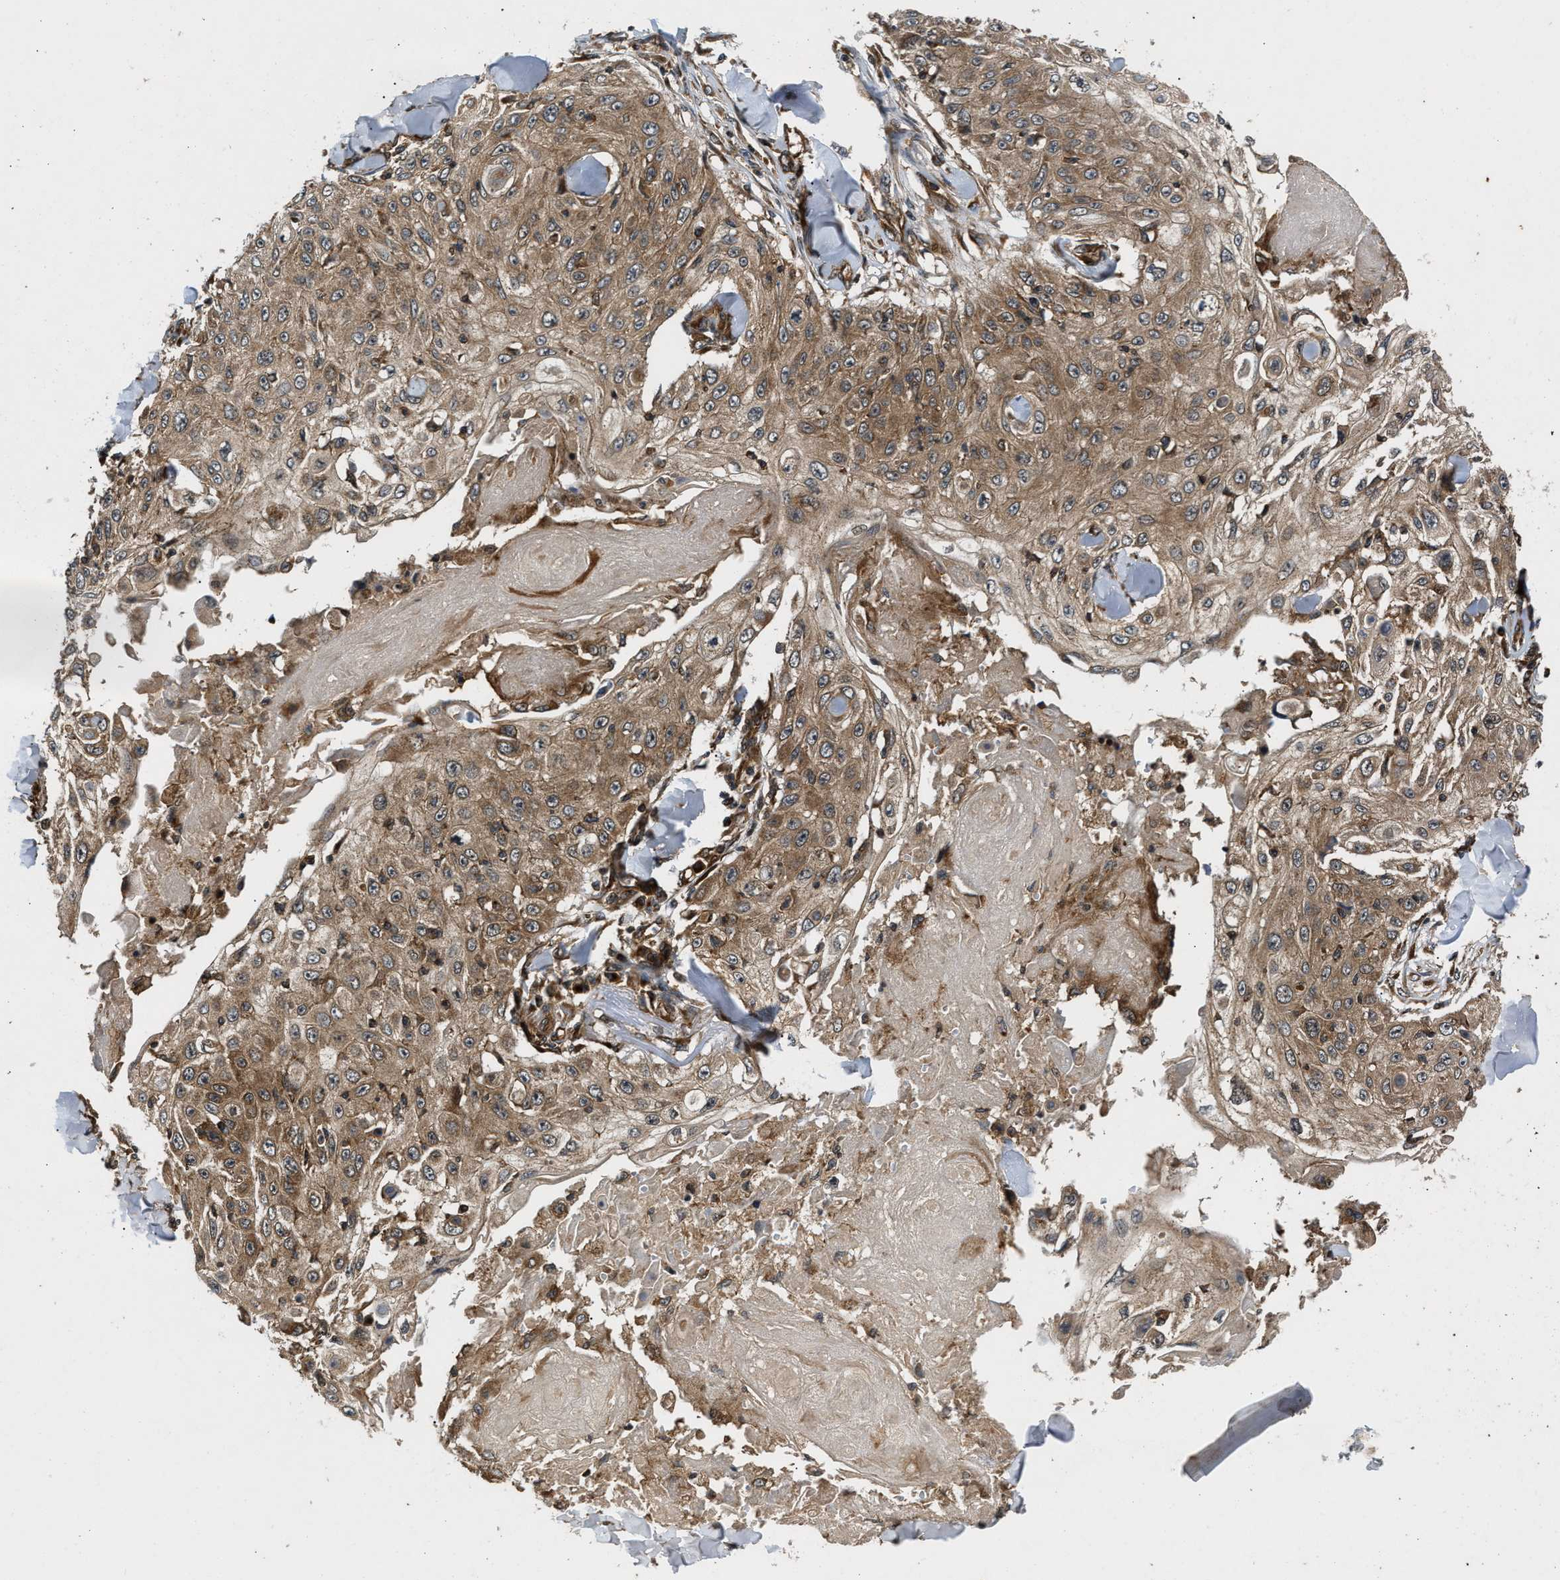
{"staining": {"intensity": "moderate", "quantity": ">75%", "location": "cytoplasmic/membranous"}, "tissue": "skin cancer", "cell_type": "Tumor cells", "image_type": "cancer", "snomed": [{"axis": "morphology", "description": "Squamous cell carcinoma, NOS"}, {"axis": "topography", "description": "Skin"}], "caption": "The image demonstrates a brown stain indicating the presence of a protein in the cytoplasmic/membranous of tumor cells in squamous cell carcinoma (skin). (DAB = brown stain, brightfield microscopy at high magnification).", "gene": "PNPLA8", "patient": {"sex": "male", "age": 86}}